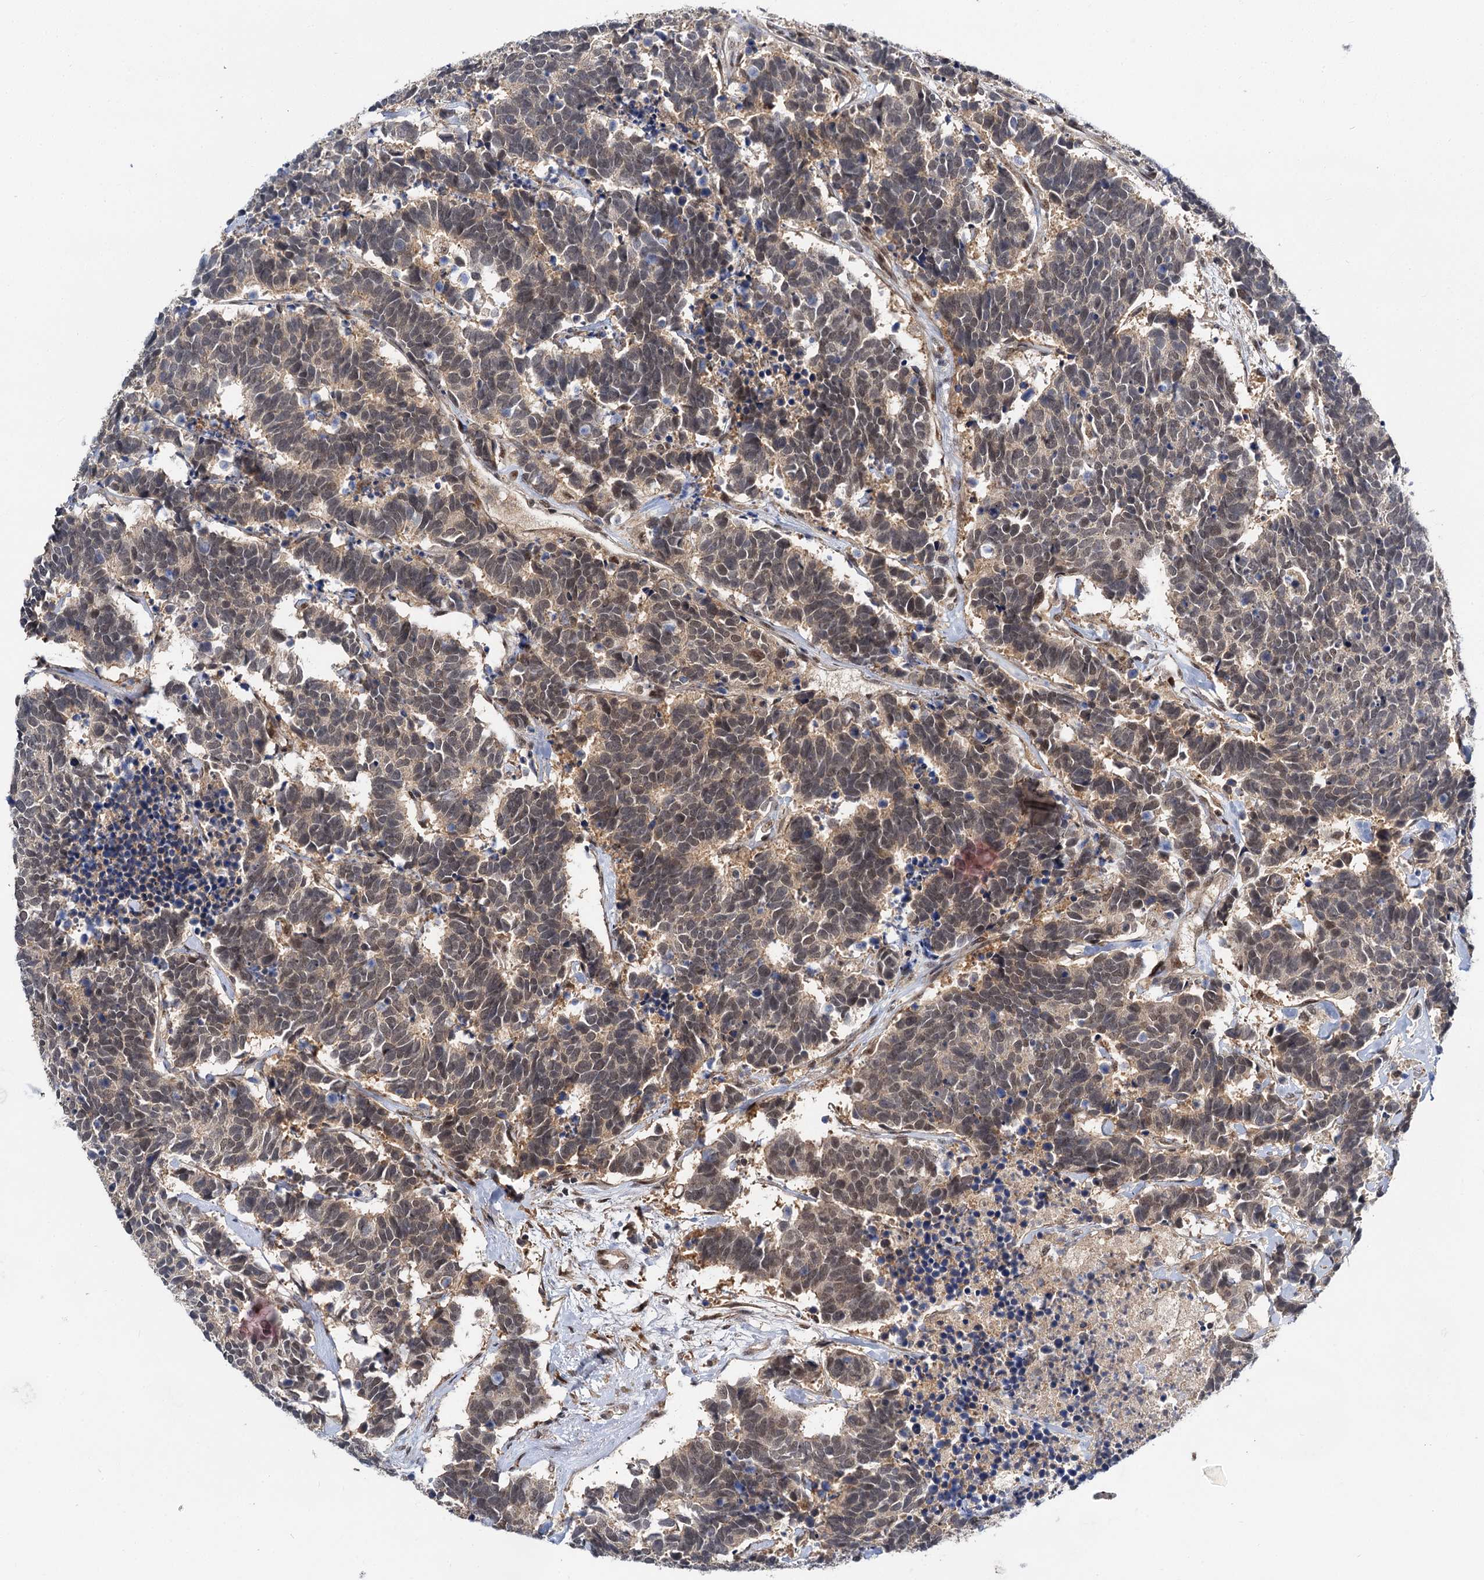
{"staining": {"intensity": "weak", "quantity": ">75%", "location": "cytoplasmic/membranous,nuclear"}, "tissue": "carcinoid", "cell_type": "Tumor cells", "image_type": "cancer", "snomed": [{"axis": "morphology", "description": "Carcinoma, NOS"}, {"axis": "morphology", "description": "Carcinoid, malignant, NOS"}, {"axis": "topography", "description": "Urinary bladder"}], "caption": "Protein analysis of carcinoid (malignant) tissue exhibits weak cytoplasmic/membranous and nuclear expression in about >75% of tumor cells. The staining was performed using DAB (3,3'-diaminobenzidine), with brown indicating positive protein expression. Nuclei are stained blue with hematoxylin.", "gene": "MBD6", "patient": {"sex": "male", "age": 57}}